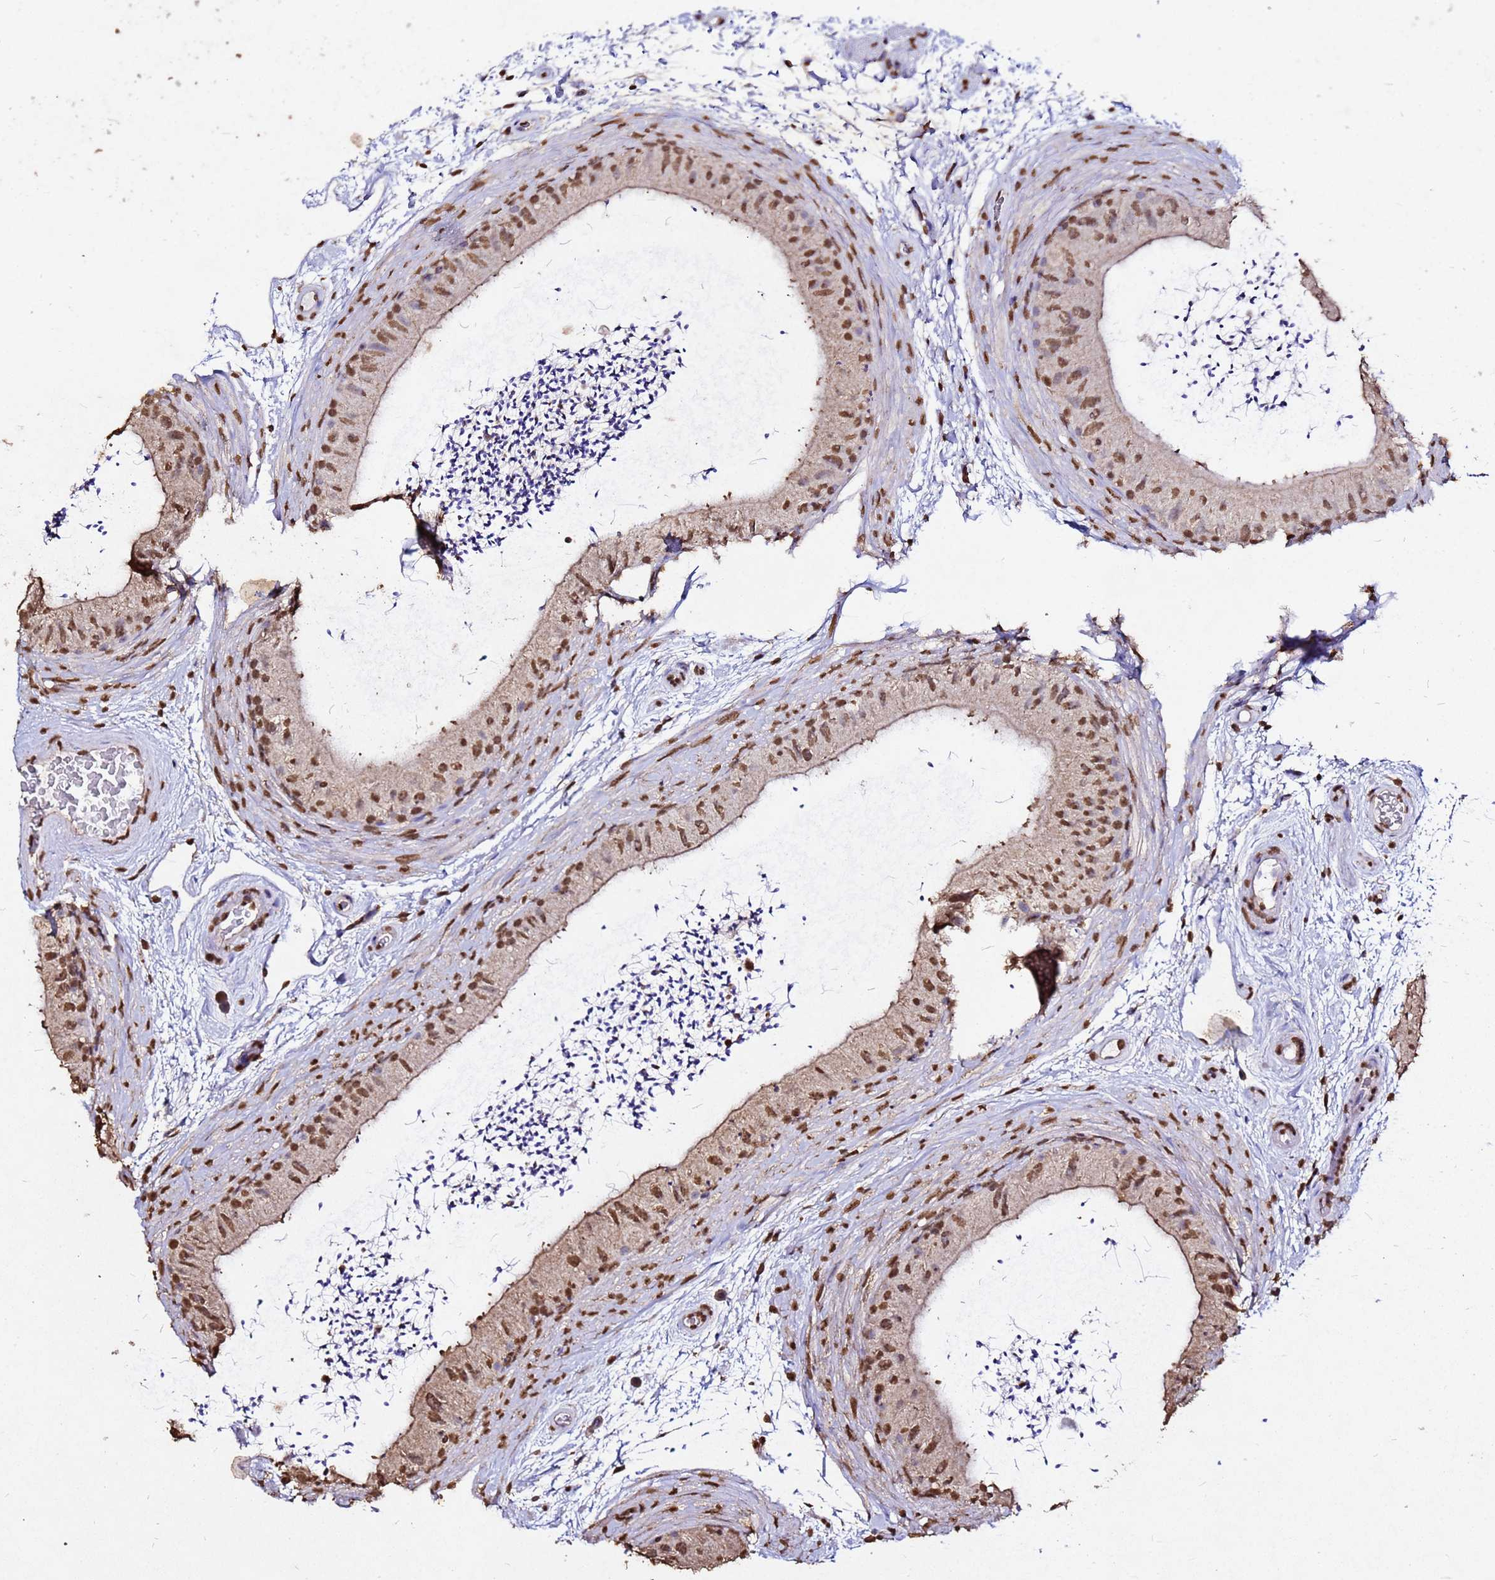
{"staining": {"intensity": "moderate", "quantity": ">75%", "location": "cytoplasmic/membranous"}, "tissue": "epididymis", "cell_type": "Glandular cells", "image_type": "normal", "snomed": [{"axis": "morphology", "description": "Normal tissue, NOS"}, {"axis": "topography", "description": "Epididymis"}], "caption": "This is an image of IHC staining of unremarkable epididymis, which shows moderate expression in the cytoplasmic/membranous of glandular cells.", "gene": "MYOCD", "patient": {"sex": "male", "age": 50}}